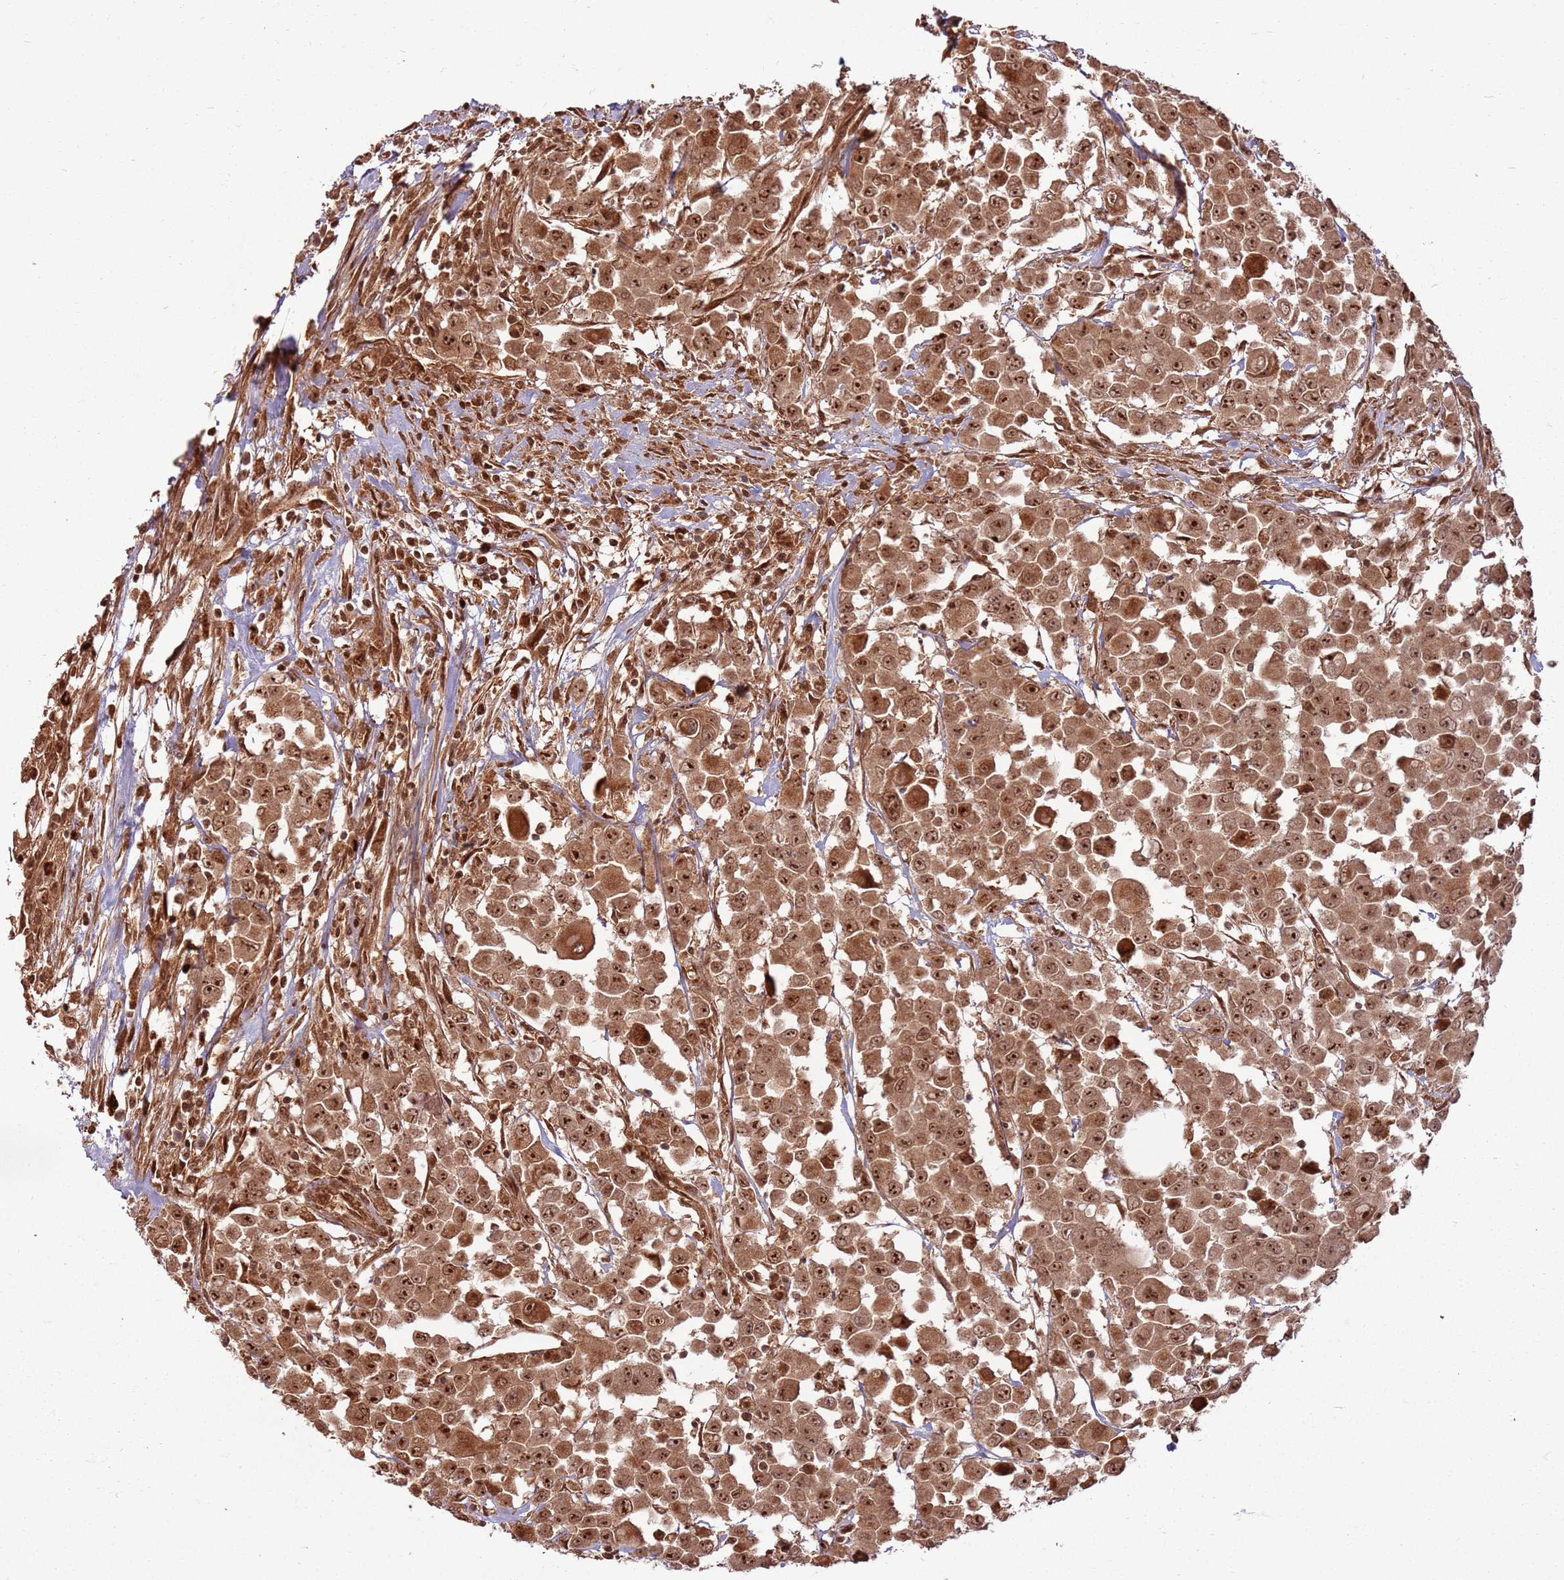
{"staining": {"intensity": "strong", "quantity": ">75%", "location": "cytoplasmic/membranous,nuclear"}, "tissue": "colorectal cancer", "cell_type": "Tumor cells", "image_type": "cancer", "snomed": [{"axis": "morphology", "description": "Adenocarcinoma, NOS"}, {"axis": "topography", "description": "Colon"}], "caption": "High-power microscopy captured an immunohistochemistry (IHC) photomicrograph of colorectal cancer, revealing strong cytoplasmic/membranous and nuclear expression in about >75% of tumor cells. The staining was performed using DAB to visualize the protein expression in brown, while the nuclei were stained in blue with hematoxylin (Magnification: 20x).", "gene": "TBC1D13", "patient": {"sex": "male", "age": 51}}